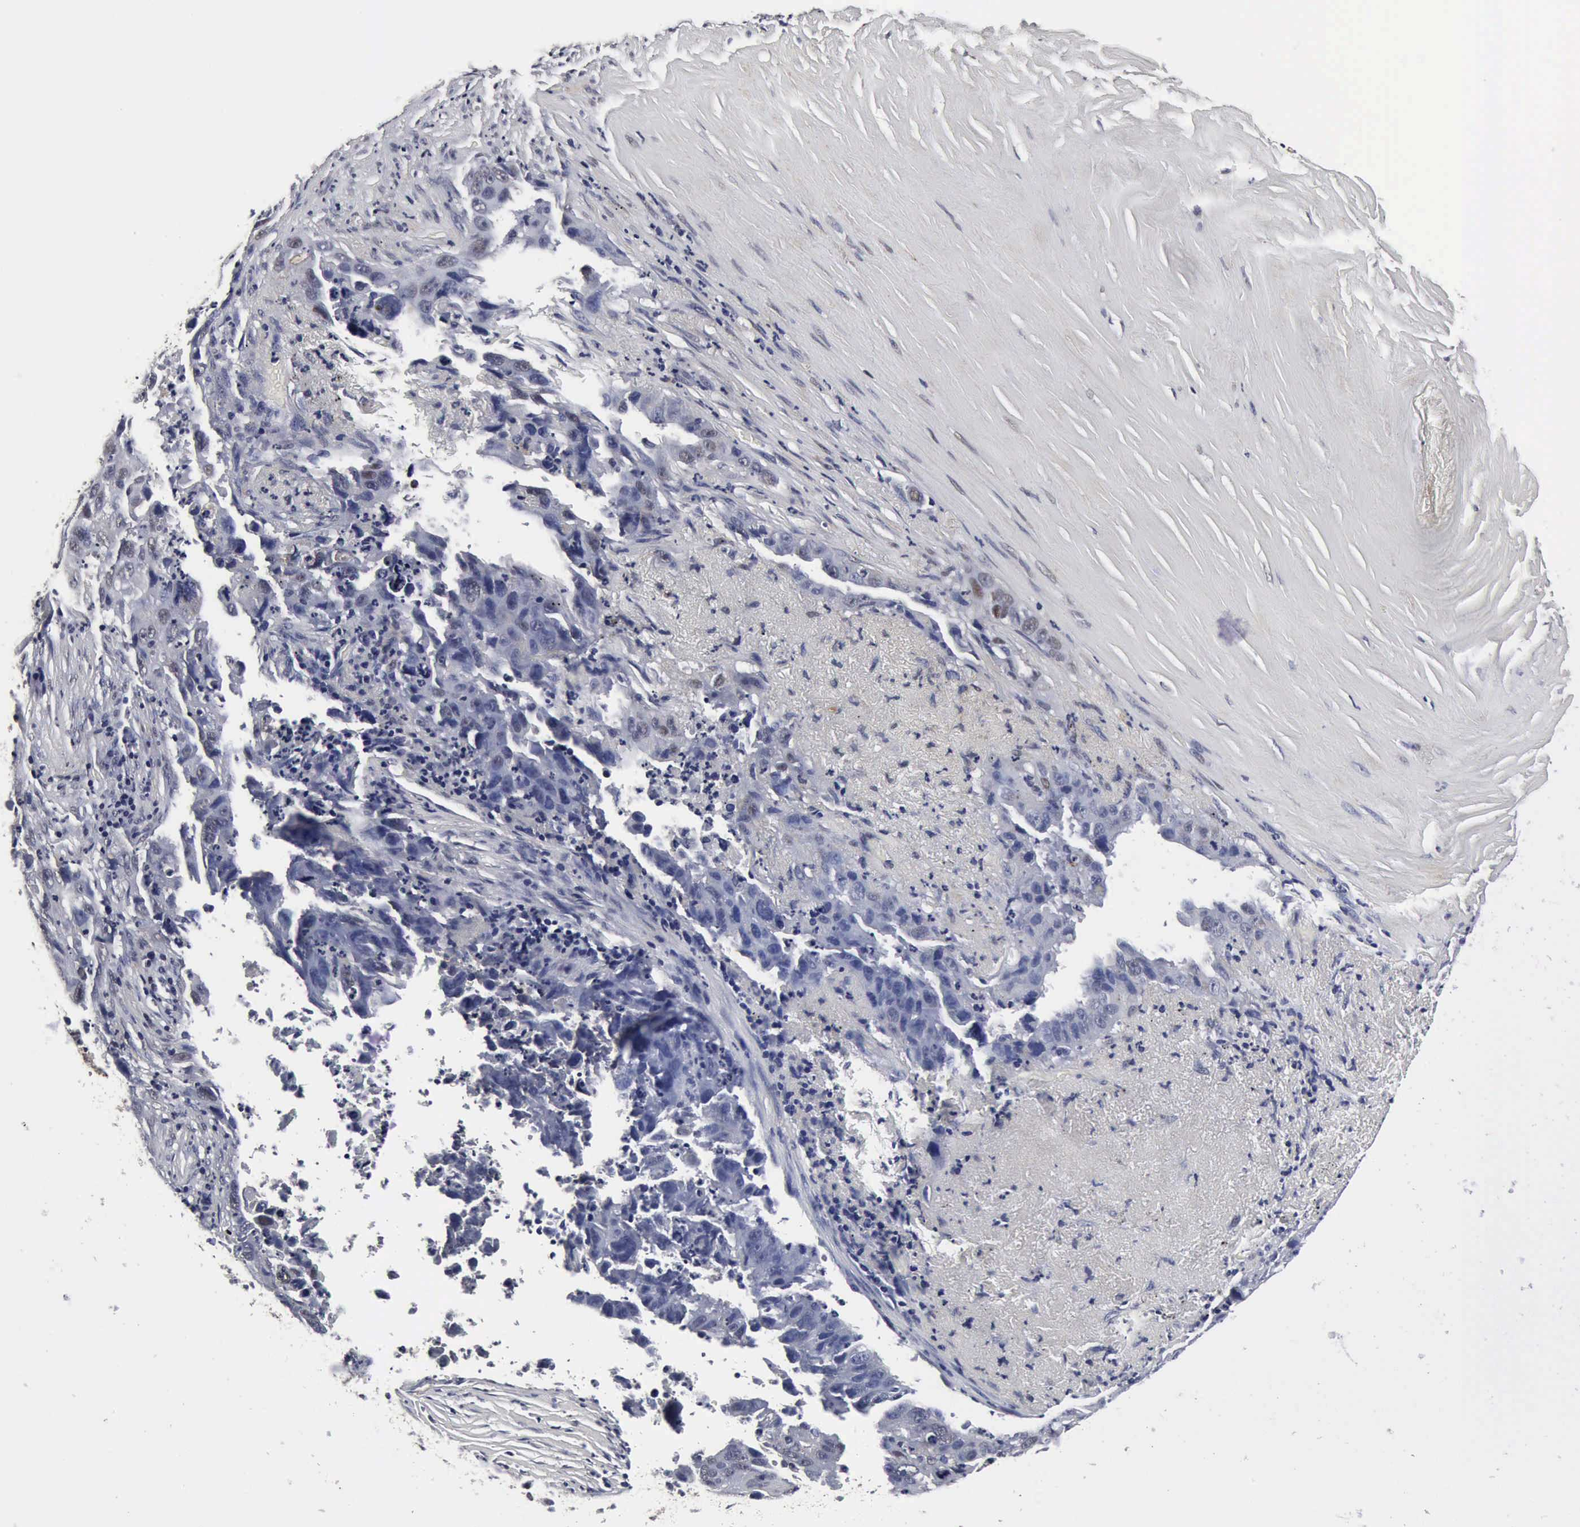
{"staining": {"intensity": "weak", "quantity": "25%-75%", "location": "cytoplasmic/membranous,nuclear"}, "tissue": "lung cancer", "cell_type": "Tumor cells", "image_type": "cancer", "snomed": [{"axis": "morphology", "description": "Squamous cell carcinoma, NOS"}, {"axis": "topography", "description": "Lung"}], "caption": "Immunohistochemical staining of human lung squamous cell carcinoma exhibits weak cytoplasmic/membranous and nuclear protein expression in about 25%-75% of tumor cells.", "gene": "UBC", "patient": {"sex": "male", "age": 64}}